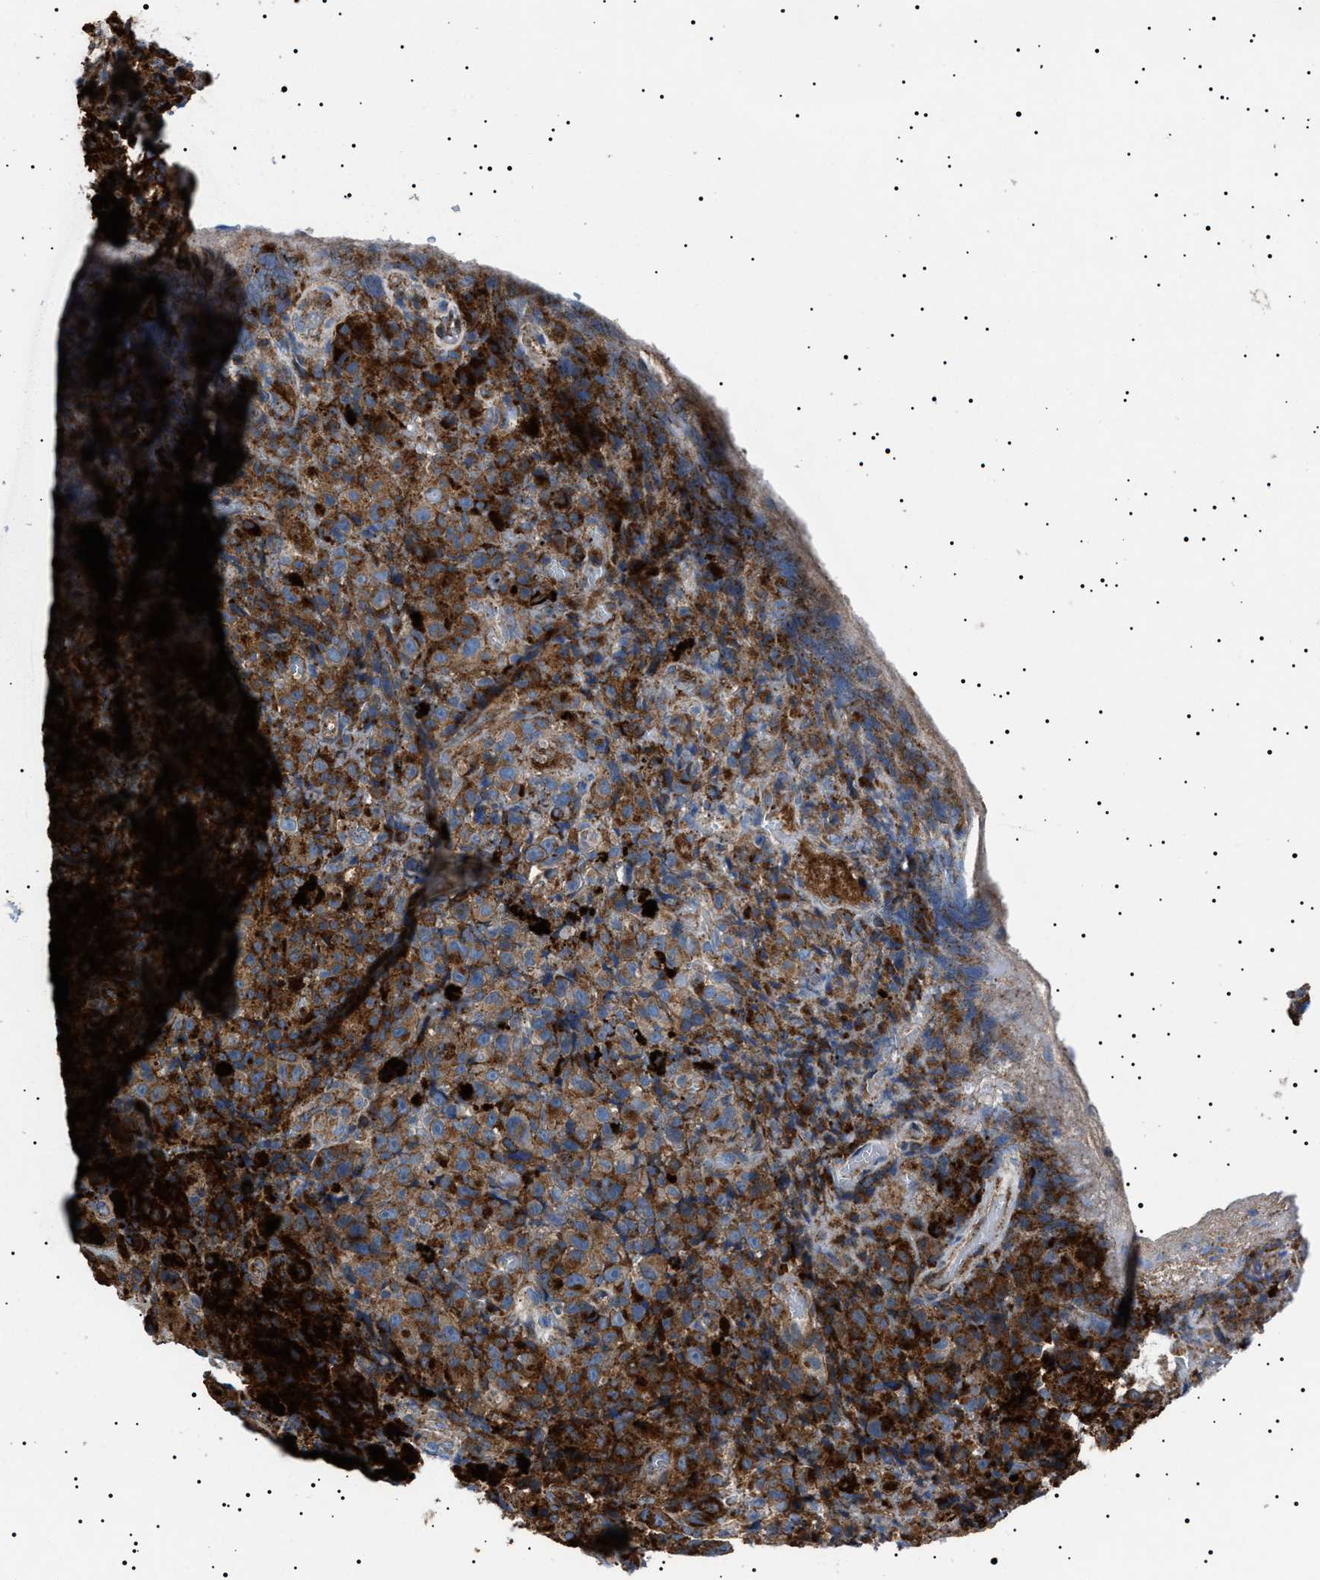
{"staining": {"intensity": "moderate", "quantity": ">75%", "location": "cytoplasmic/membranous"}, "tissue": "melanoma", "cell_type": "Tumor cells", "image_type": "cancer", "snomed": [{"axis": "morphology", "description": "Malignant melanoma, NOS"}, {"axis": "topography", "description": "Rectum"}], "caption": "Immunohistochemical staining of human melanoma demonstrates medium levels of moderate cytoplasmic/membranous protein positivity in approximately >75% of tumor cells.", "gene": "NEU1", "patient": {"sex": "female", "age": 81}}